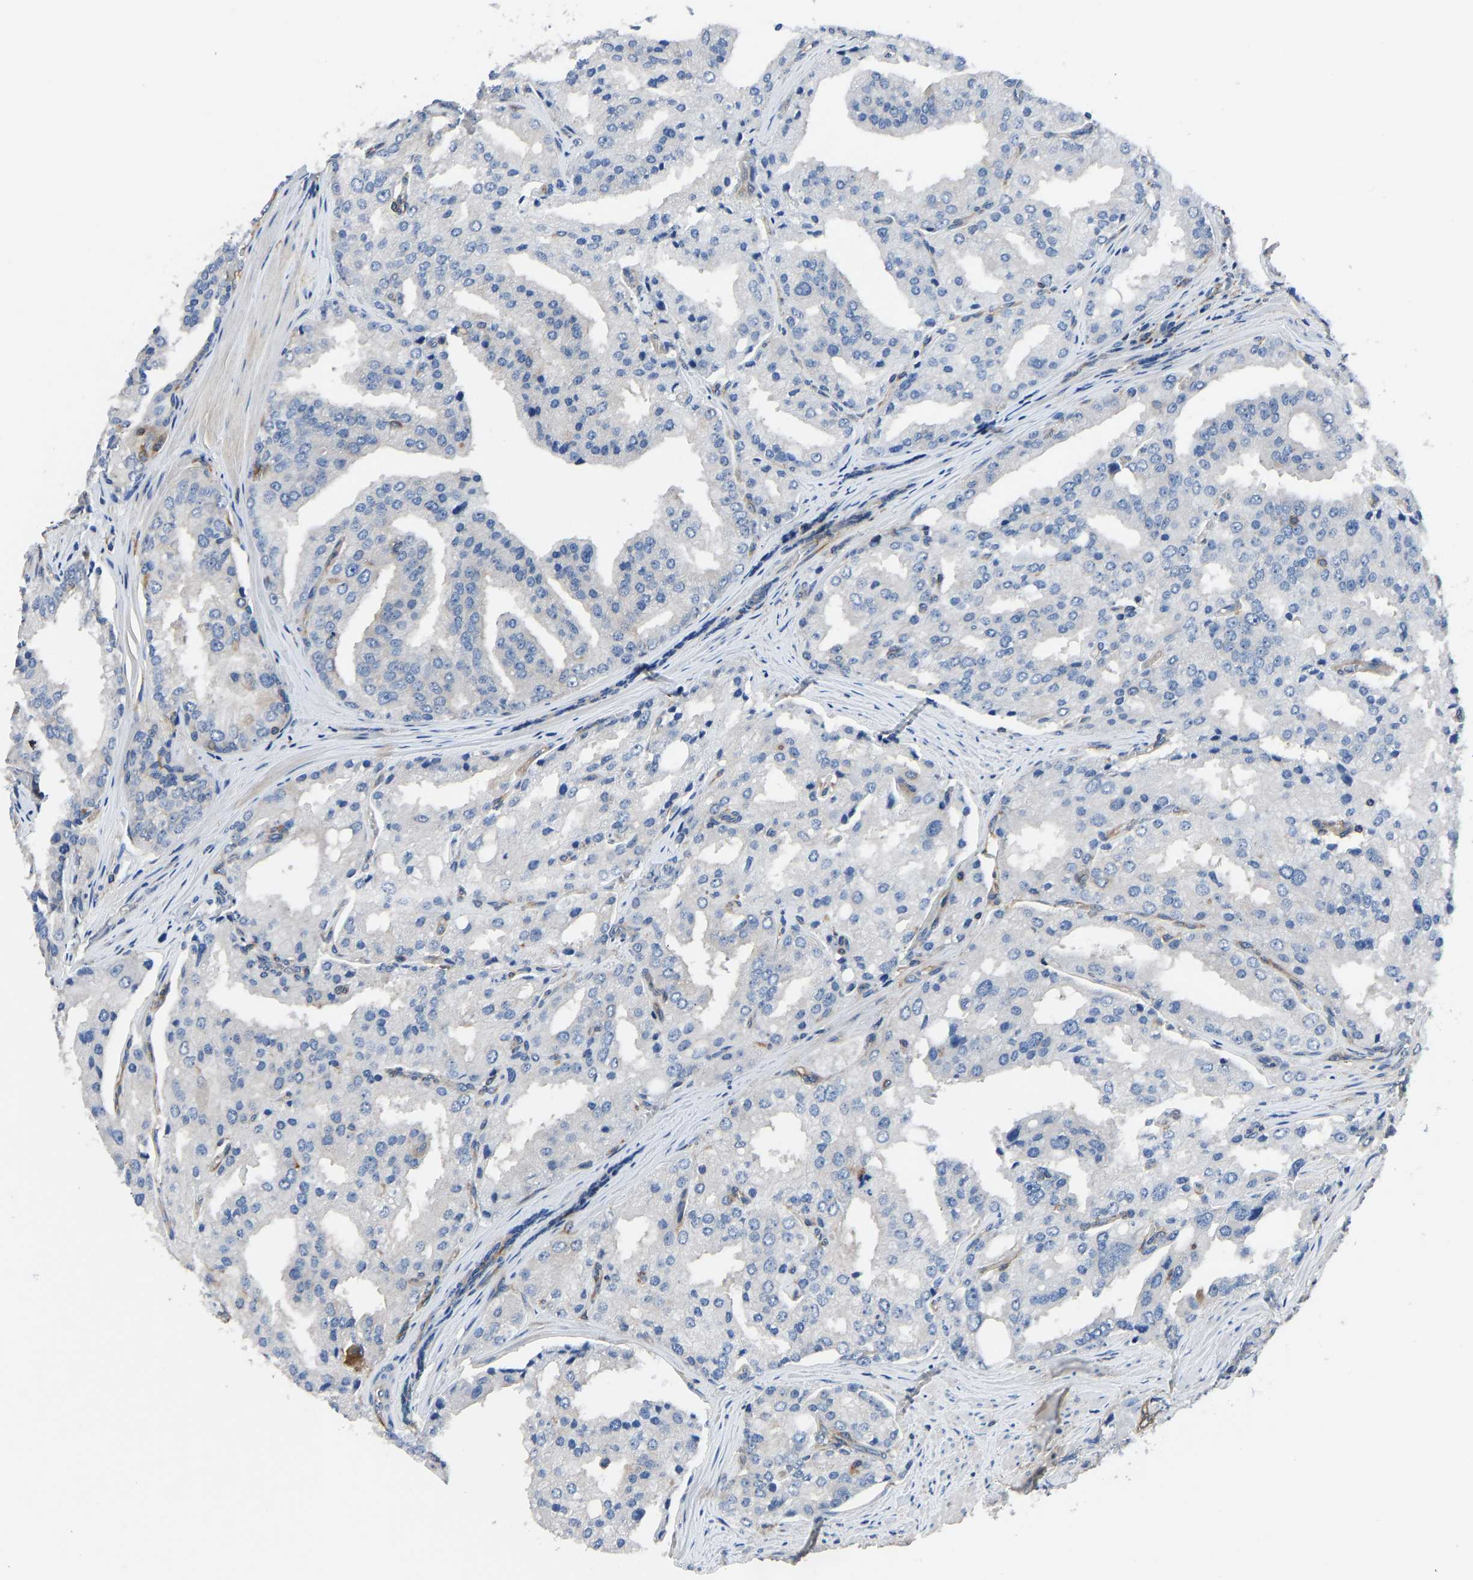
{"staining": {"intensity": "weak", "quantity": "<25%", "location": "cytoplasmic/membranous"}, "tissue": "prostate cancer", "cell_type": "Tumor cells", "image_type": "cancer", "snomed": [{"axis": "morphology", "description": "Adenocarcinoma, High grade"}, {"axis": "topography", "description": "Prostate"}], "caption": "A high-resolution histopathology image shows immunohistochemistry staining of prostate cancer (adenocarcinoma (high-grade)), which reveals no significant staining in tumor cells.", "gene": "PRKAR1A", "patient": {"sex": "male", "age": 50}}